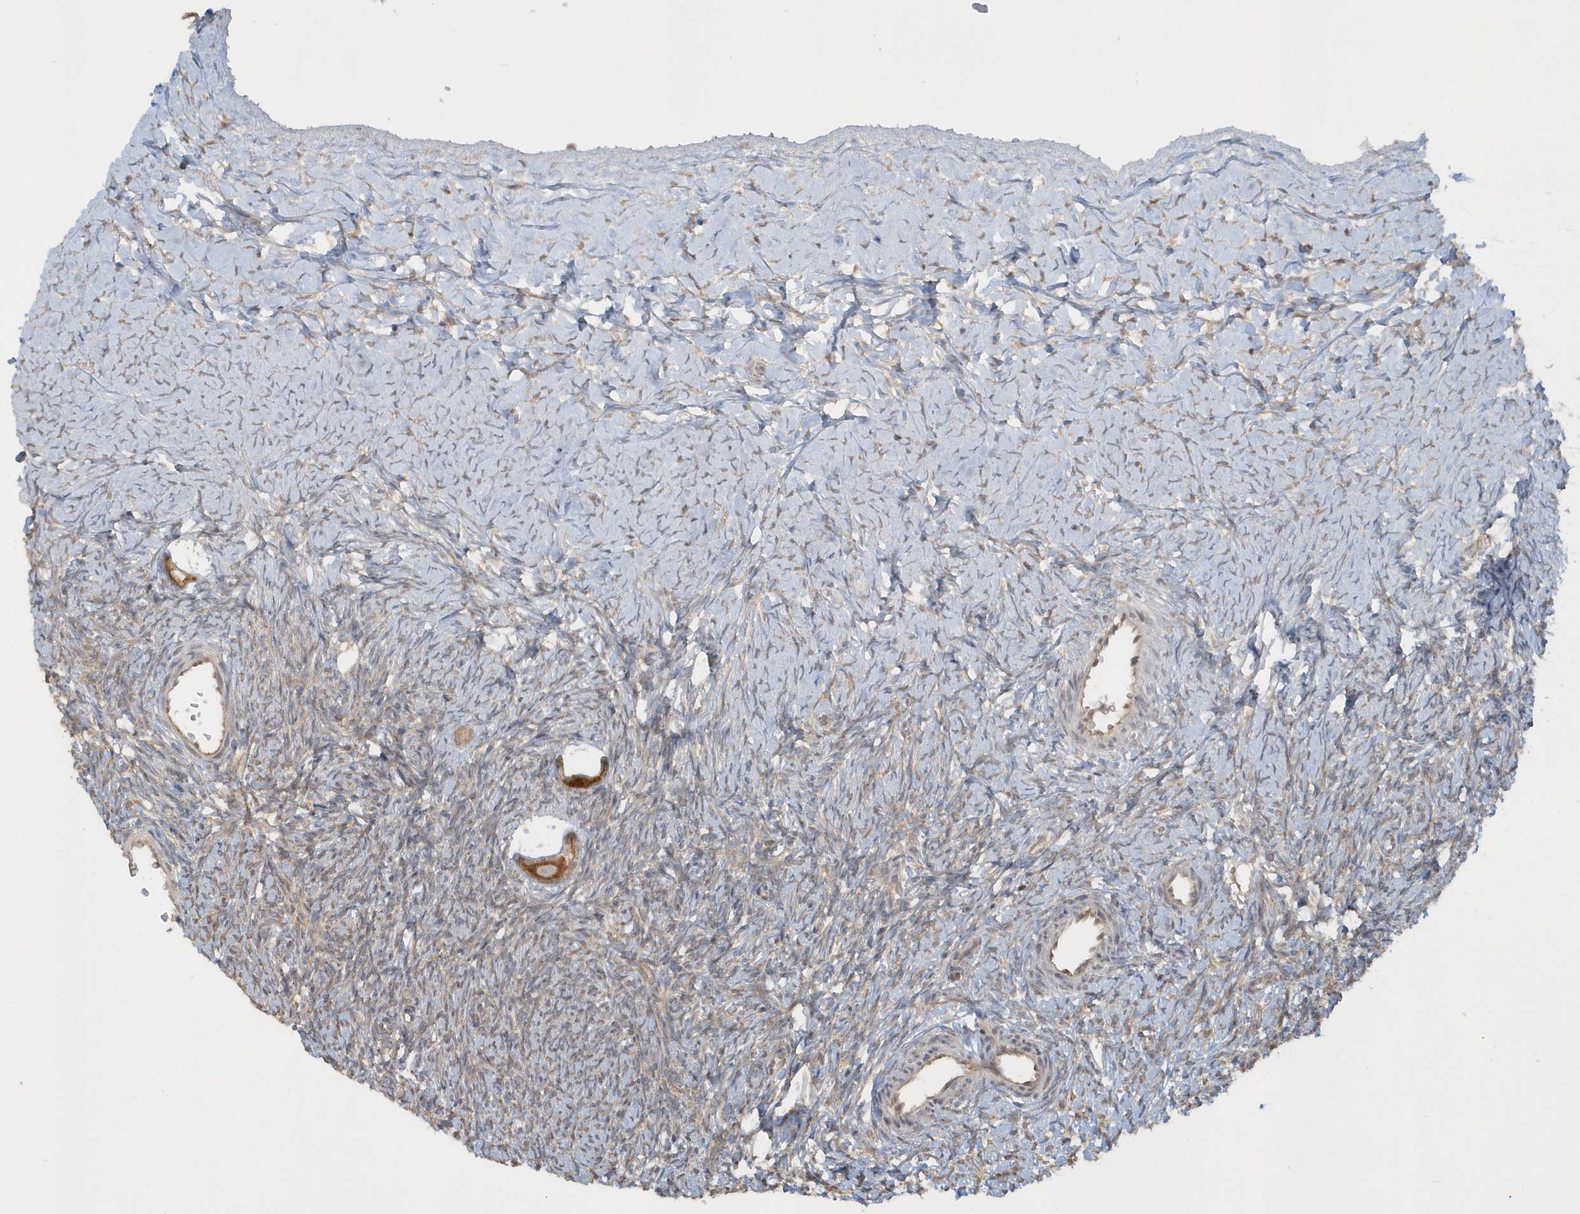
{"staining": {"intensity": "moderate", "quantity": ">75%", "location": "cytoplasmic/membranous"}, "tissue": "ovary", "cell_type": "Follicle cells", "image_type": "normal", "snomed": [{"axis": "morphology", "description": "Normal tissue, NOS"}, {"axis": "morphology", "description": "Developmental malformation"}, {"axis": "topography", "description": "Ovary"}], "caption": "Immunohistochemistry (IHC) (DAB (3,3'-diaminobenzidine)) staining of benign human ovary shows moderate cytoplasmic/membranous protein staining in approximately >75% of follicle cells.", "gene": "STIM2", "patient": {"sex": "female", "age": 39}}